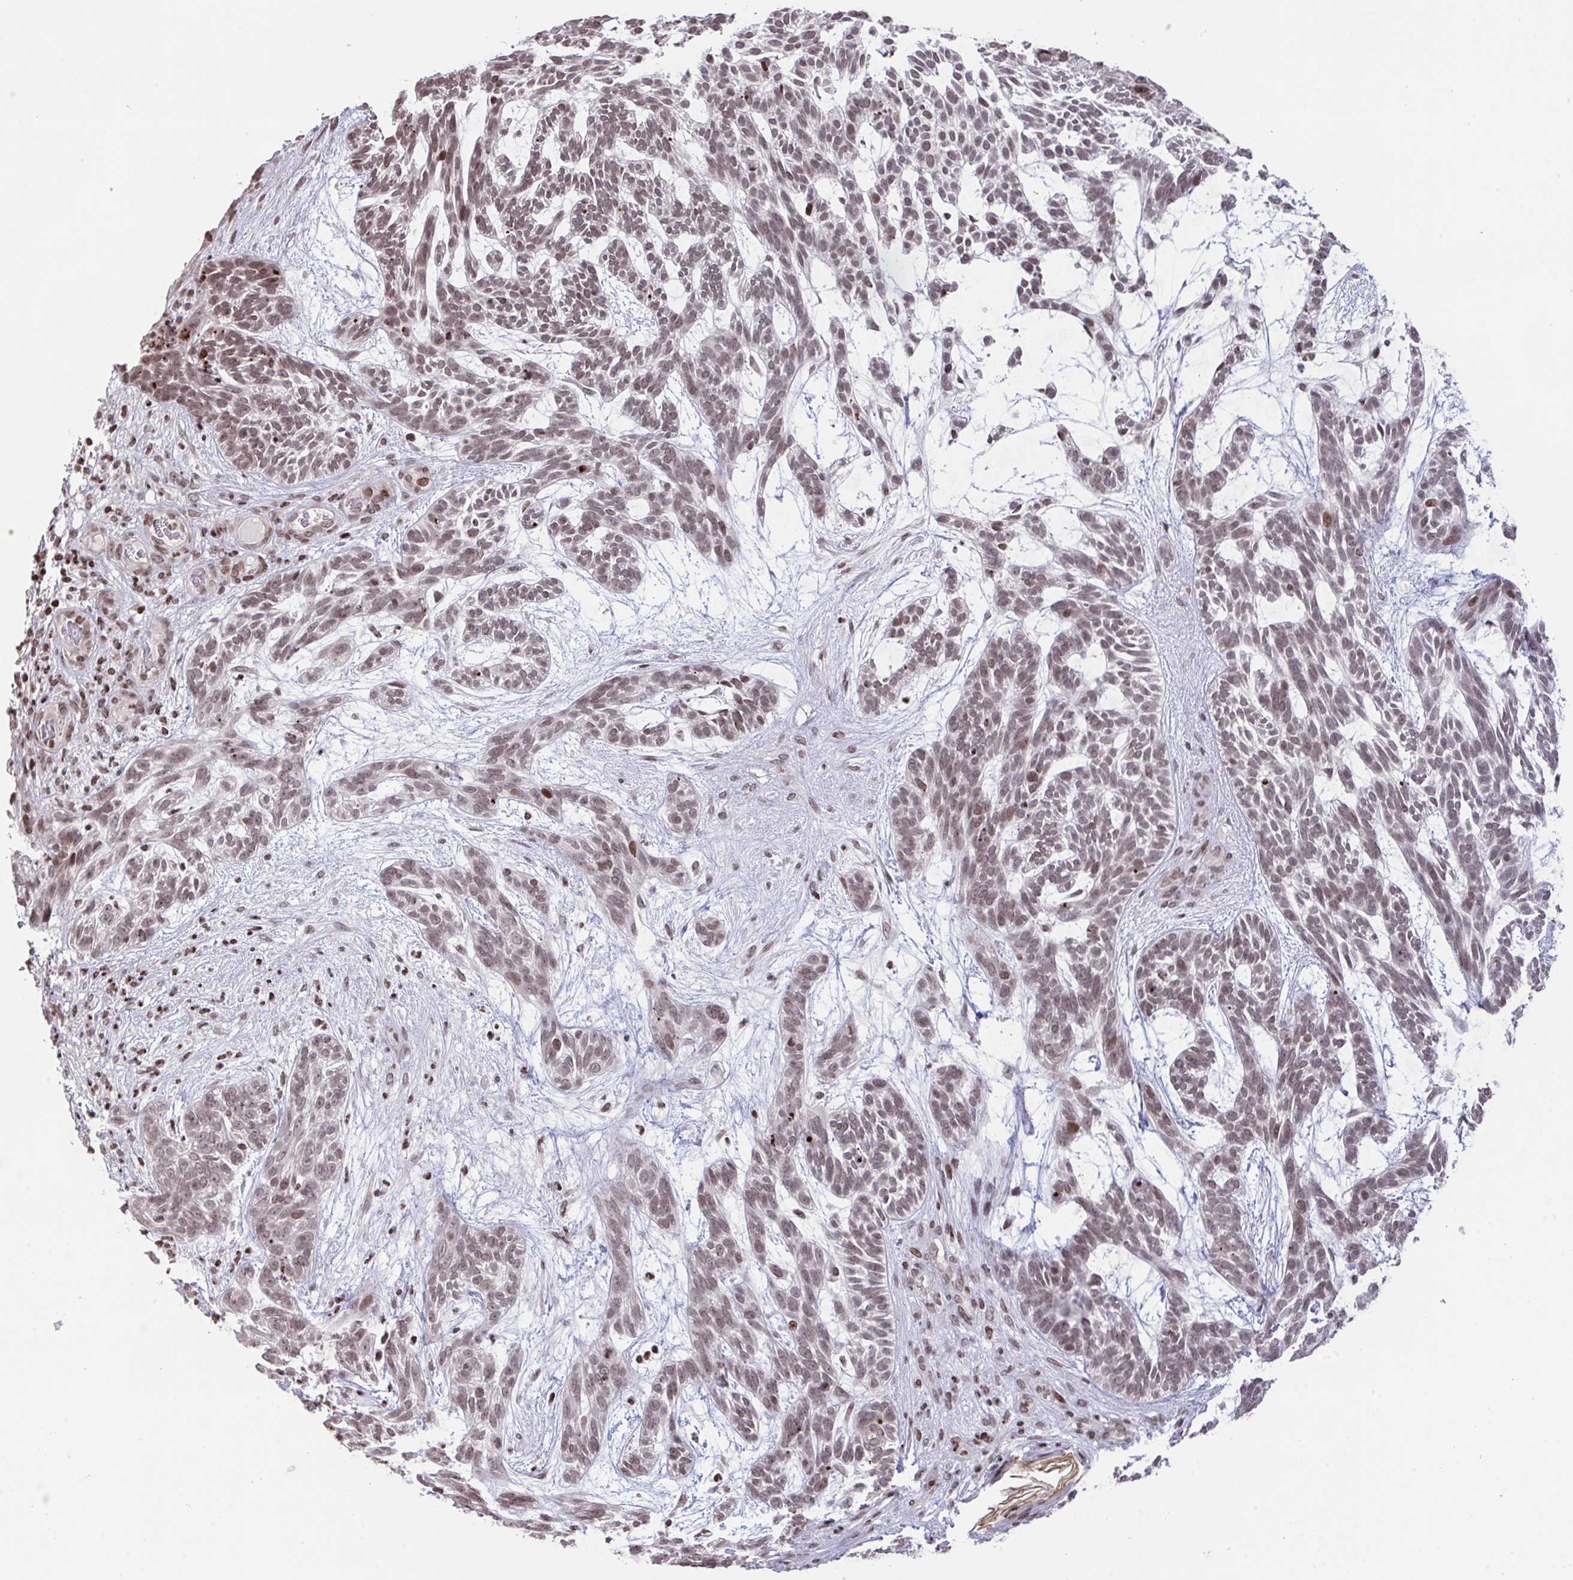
{"staining": {"intensity": "weak", "quantity": ">75%", "location": "nuclear"}, "tissue": "skin cancer", "cell_type": "Tumor cells", "image_type": "cancer", "snomed": [{"axis": "morphology", "description": "Basal cell carcinoma"}, {"axis": "topography", "description": "Skin"}, {"axis": "topography", "description": "Skin, foot"}], "caption": "Approximately >75% of tumor cells in human skin cancer show weak nuclear protein expression as visualized by brown immunohistochemical staining.", "gene": "NIP7", "patient": {"sex": "female", "age": 77}}